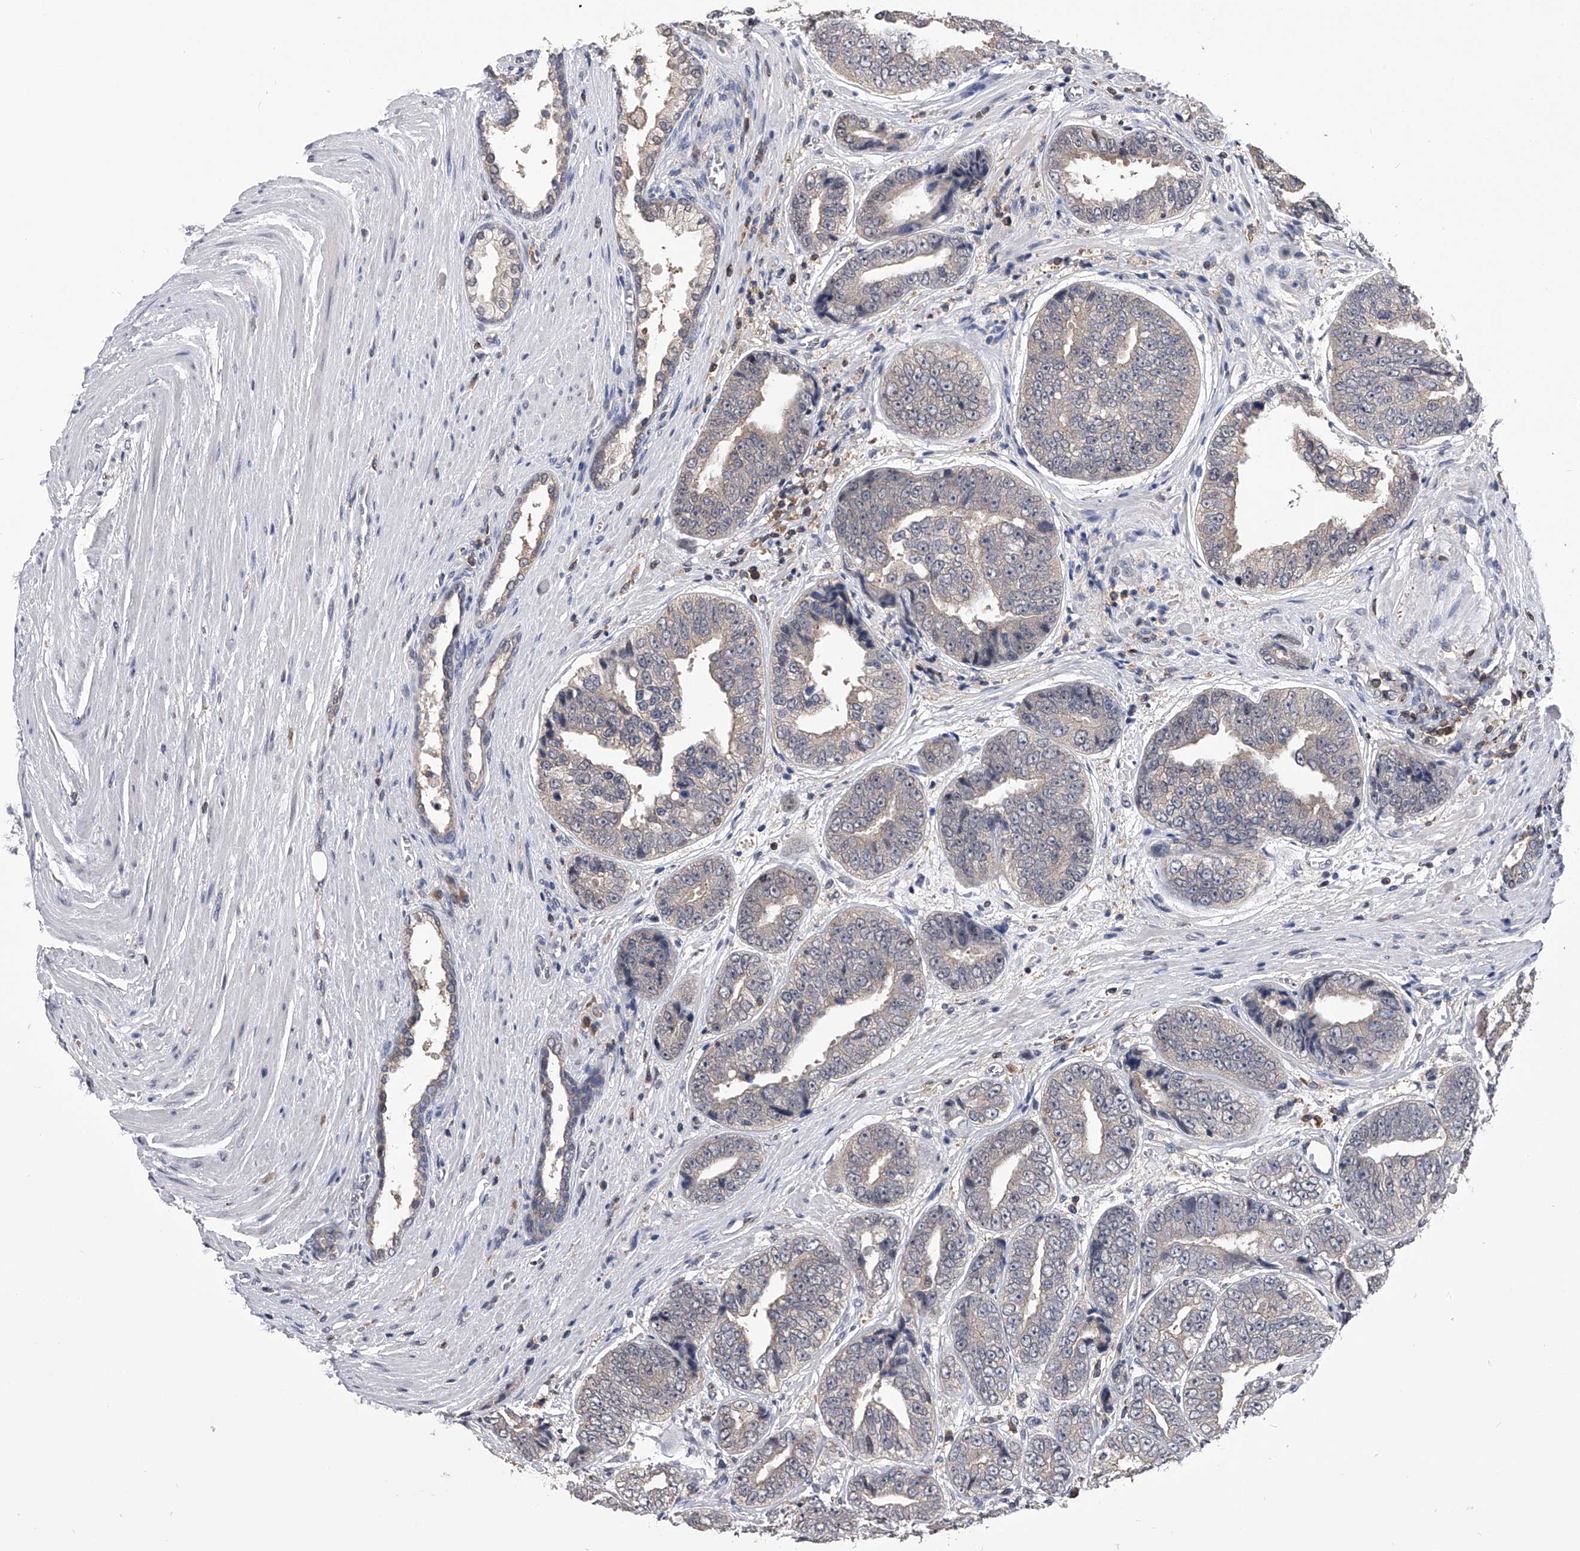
{"staining": {"intensity": "negative", "quantity": "none", "location": "none"}, "tissue": "prostate cancer", "cell_type": "Tumor cells", "image_type": "cancer", "snomed": [{"axis": "morphology", "description": "Adenocarcinoma, High grade"}, {"axis": "topography", "description": "Prostate"}], "caption": "Tumor cells are negative for brown protein staining in prostate cancer.", "gene": "PAN3", "patient": {"sex": "male", "age": 61}}